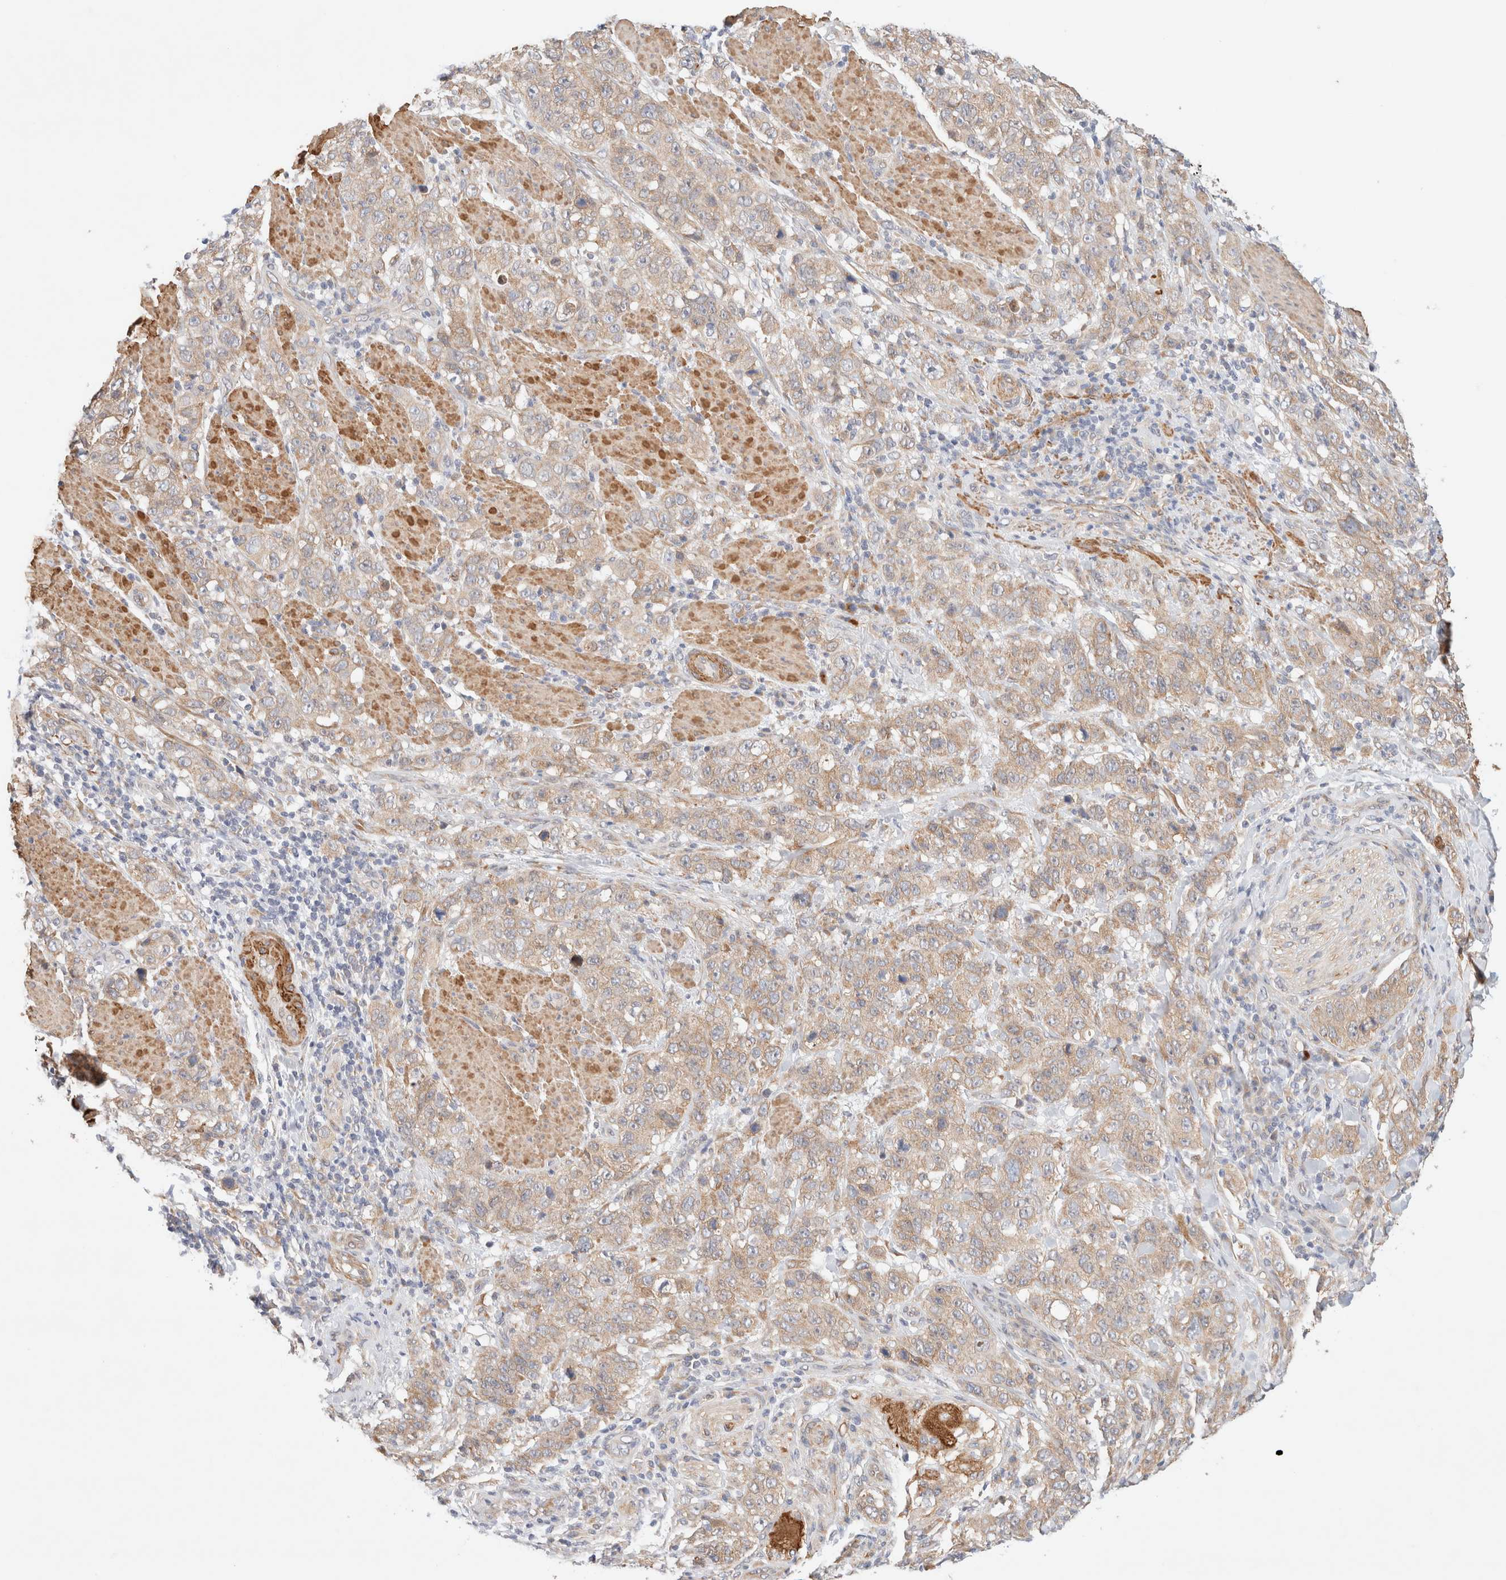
{"staining": {"intensity": "moderate", "quantity": ">75%", "location": "cytoplasmic/membranous"}, "tissue": "stomach cancer", "cell_type": "Tumor cells", "image_type": "cancer", "snomed": [{"axis": "morphology", "description": "Adenocarcinoma, NOS"}, {"axis": "topography", "description": "Stomach"}], "caption": "This is a photomicrograph of immunohistochemistry (IHC) staining of stomach cancer, which shows moderate expression in the cytoplasmic/membranous of tumor cells.", "gene": "RRP15", "patient": {"sex": "male", "age": 48}}